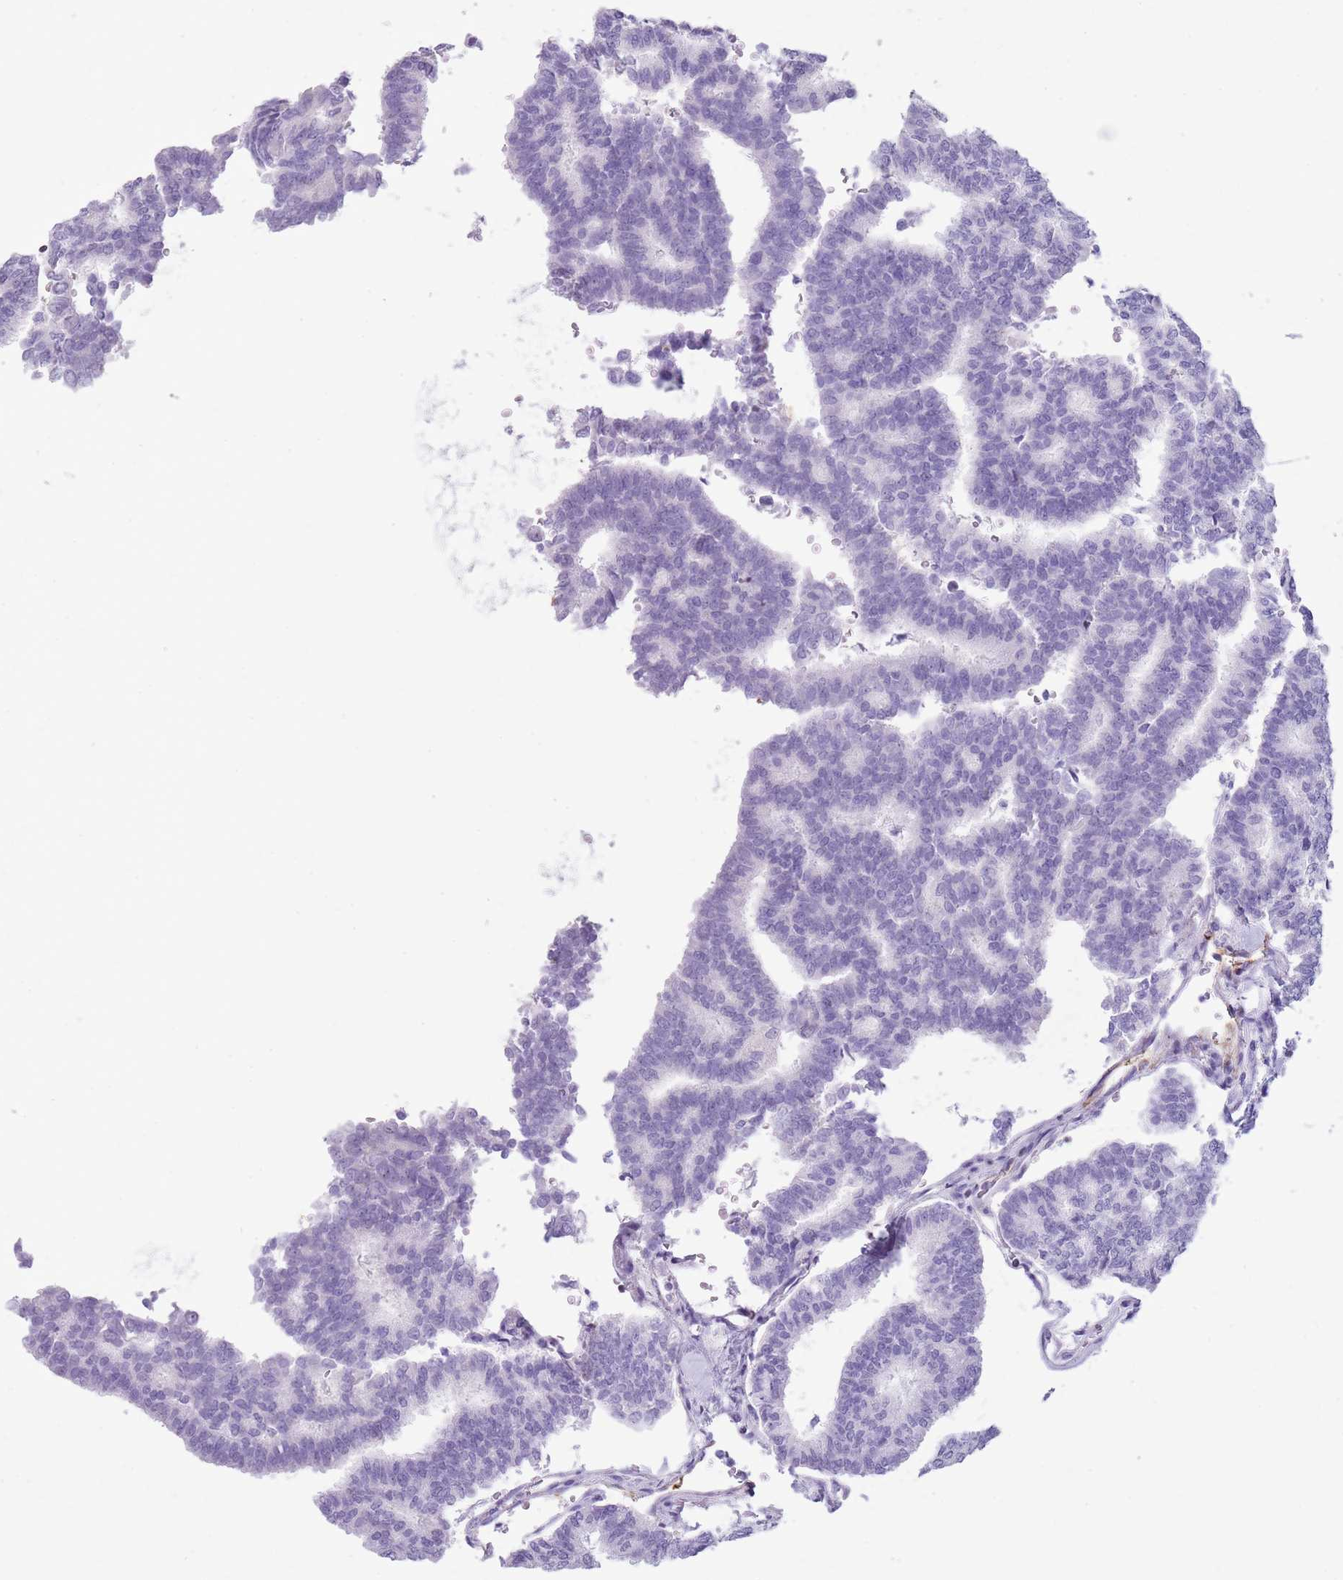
{"staining": {"intensity": "negative", "quantity": "none", "location": "none"}, "tissue": "thyroid cancer", "cell_type": "Tumor cells", "image_type": "cancer", "snomed": [{"axis": "morphology", "description": "Papillary adenocarcinoma, NOS"}, {"axis": "topography", "description": "Thyroid gland"}], "caption": "A photomicrograph of human papillary adenocarcinoma (thyroid) is negative for staining in tumor cells.", "gene": "BCL11B", "patient": {"sex": "female", "age": 35}}